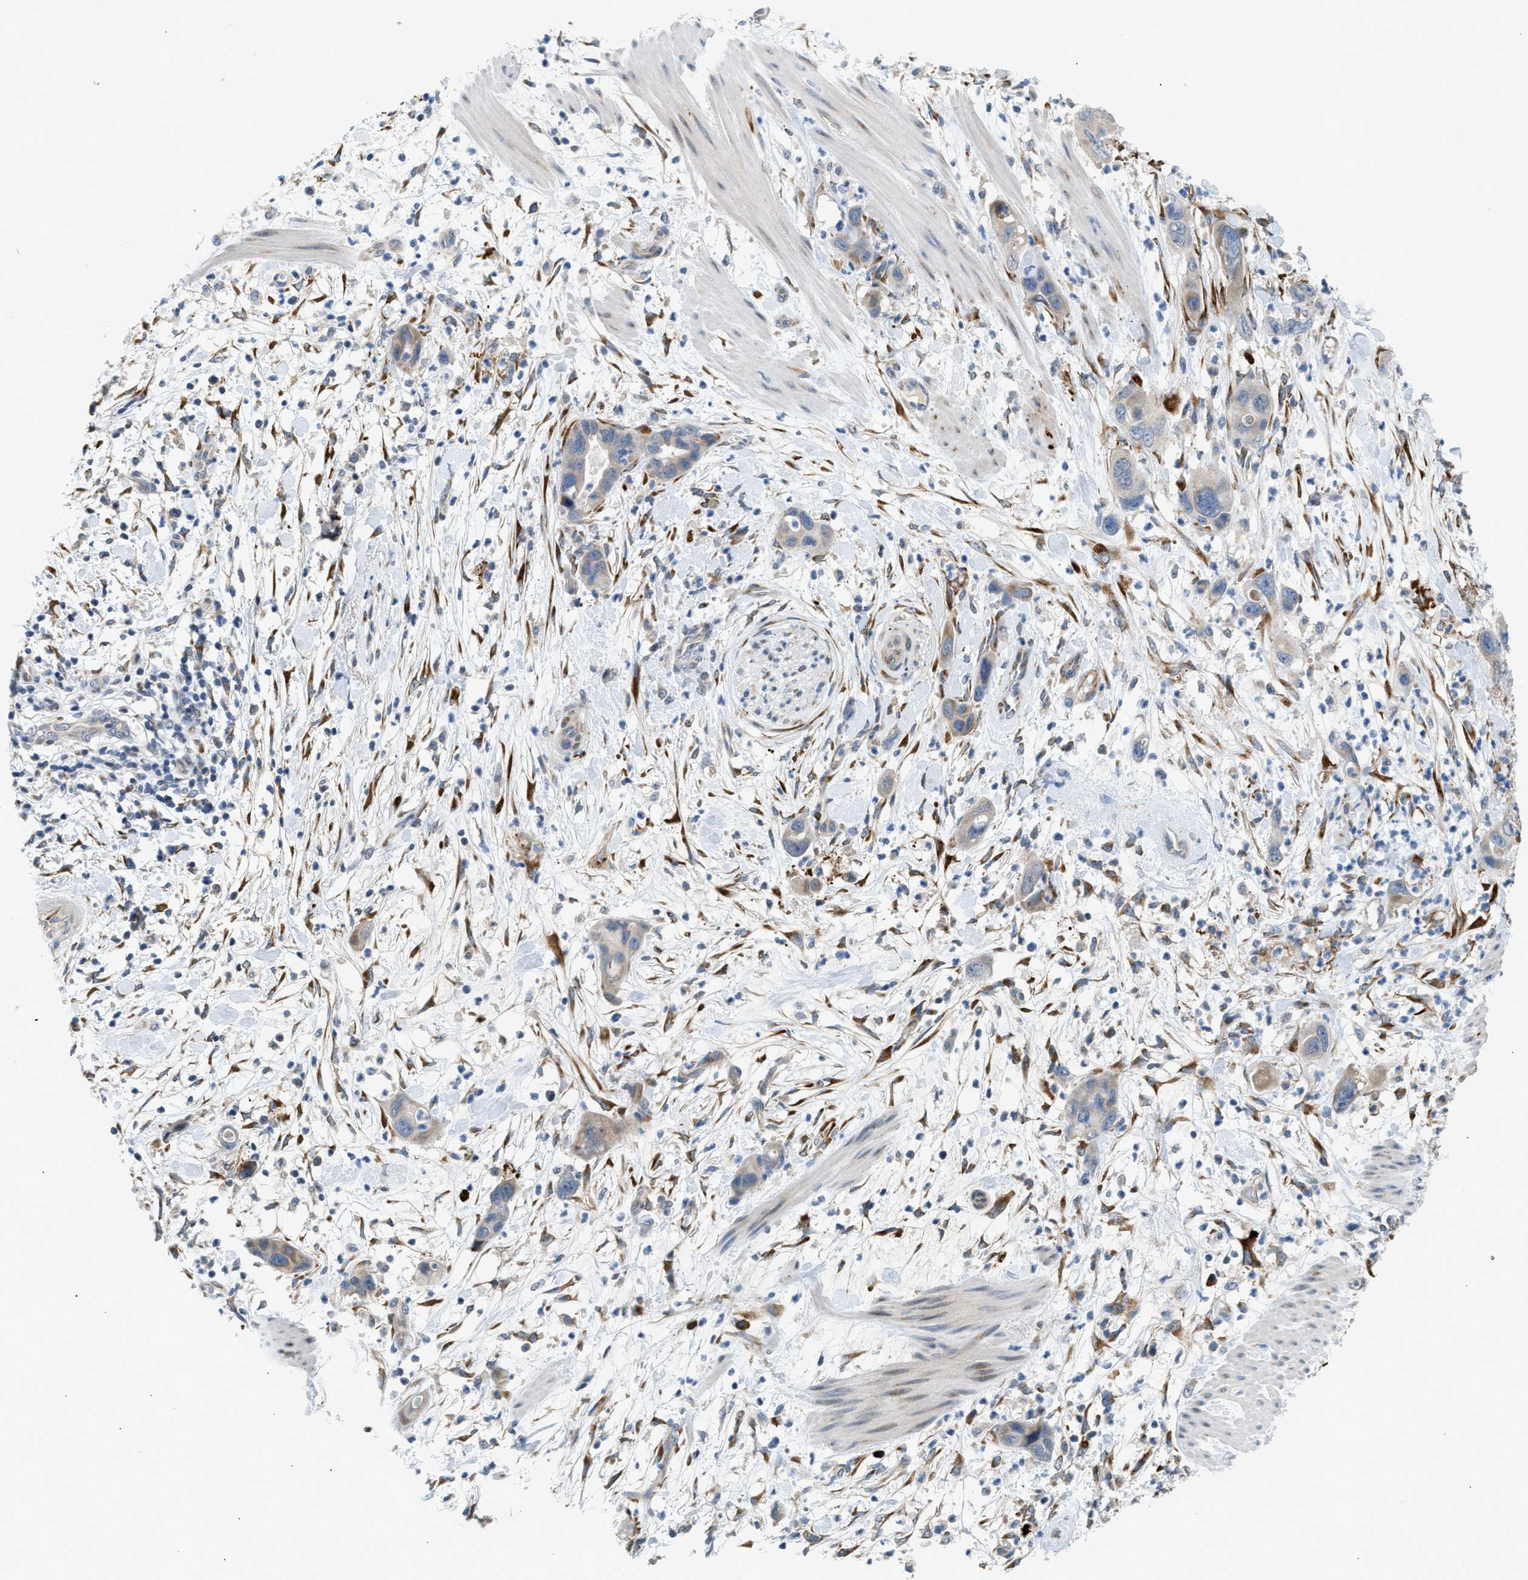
{"staining": {"intensity": "moderate", "quantity": "<25%", "location": "cytoplasmic/membranous"}, "tissue": "pancreatic cancer", "cell_type": "Tumor cells", "image_type": "cancer", "snomed": [{"axis": "morphology", "description": "Adenocarcinoma, NOS"}, {"axis": "topography", "description": "Pancreas"}], "caption": "Protein expression analysis of pancreatic adenocarcinoma exhibits moderate cytoplasmic/membranous staining in about <25% of tumor cells.", "gene": "KCNC2", "patient": {"sex": "female", "age": 71}}